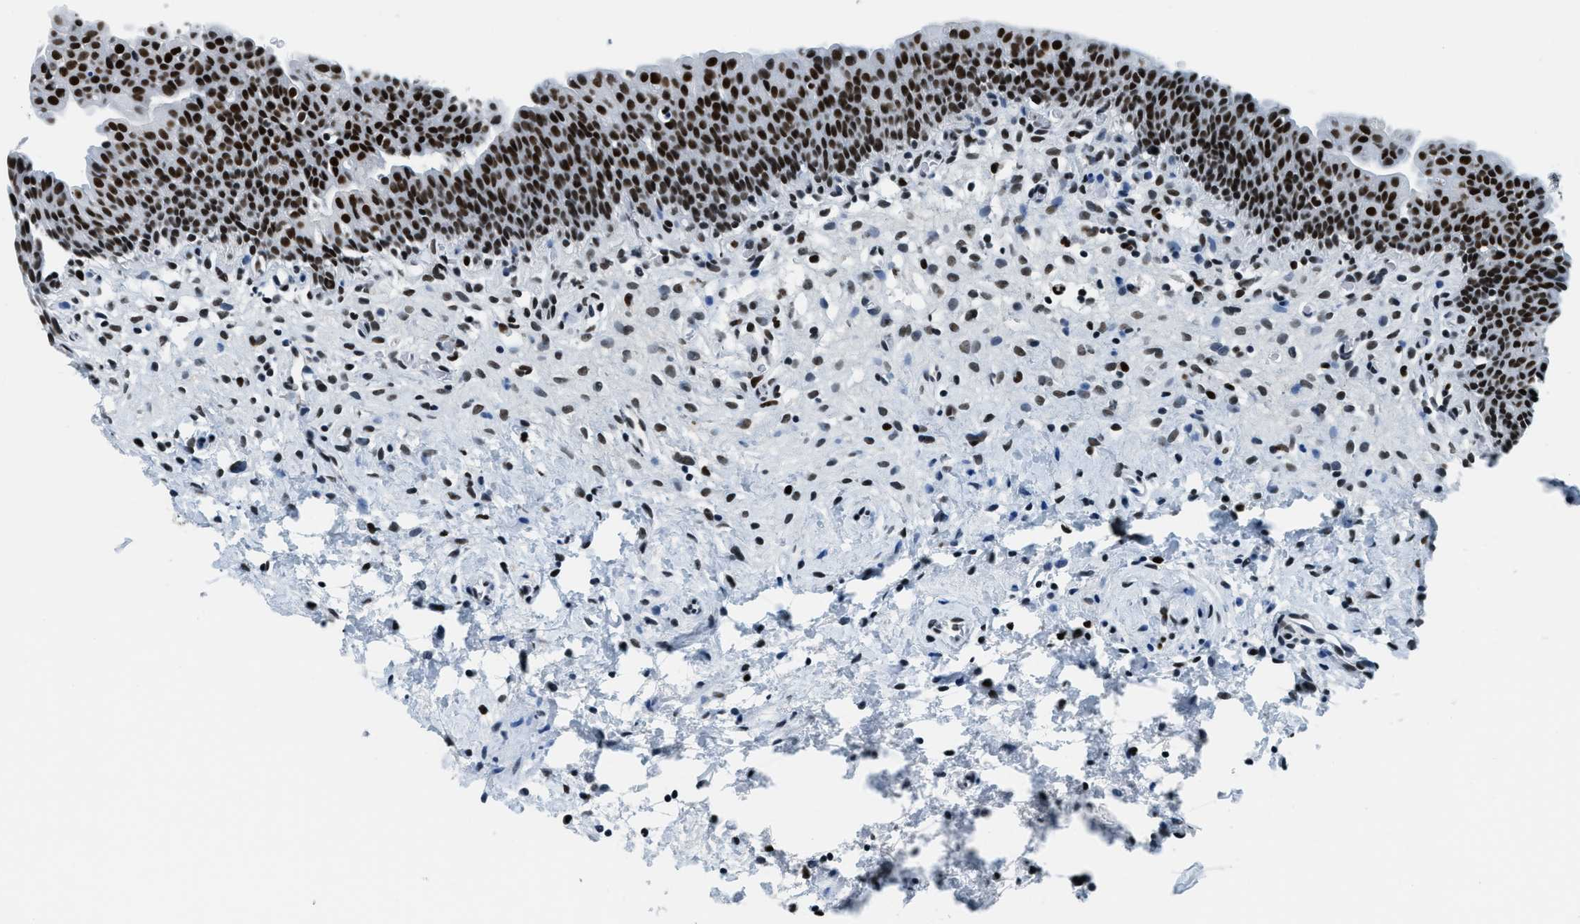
{"staining": {"intensity": "strong", "quantity": ">75%", "location": "nuclear"}, "tissue": "urinary bladder", "cell_type": "Urothelial cells", "image_type": "normal", "snomed": [{"axis": "morphology", "description": "Normal tissue, NOS"}, {"axis": "topography", "description": "Urinary bladder"}], "caption": "Immunohistochemistry (IHC) micrograph of benign urinary bladder: human urinary bladder stained using IHC shows high levels of strong protein expression localized specifically in the nuclear of urothelial cells, appearing as a nuclear brown color.", "gene": "TOP1", "patient": {"sex": "male", "age": 37}}